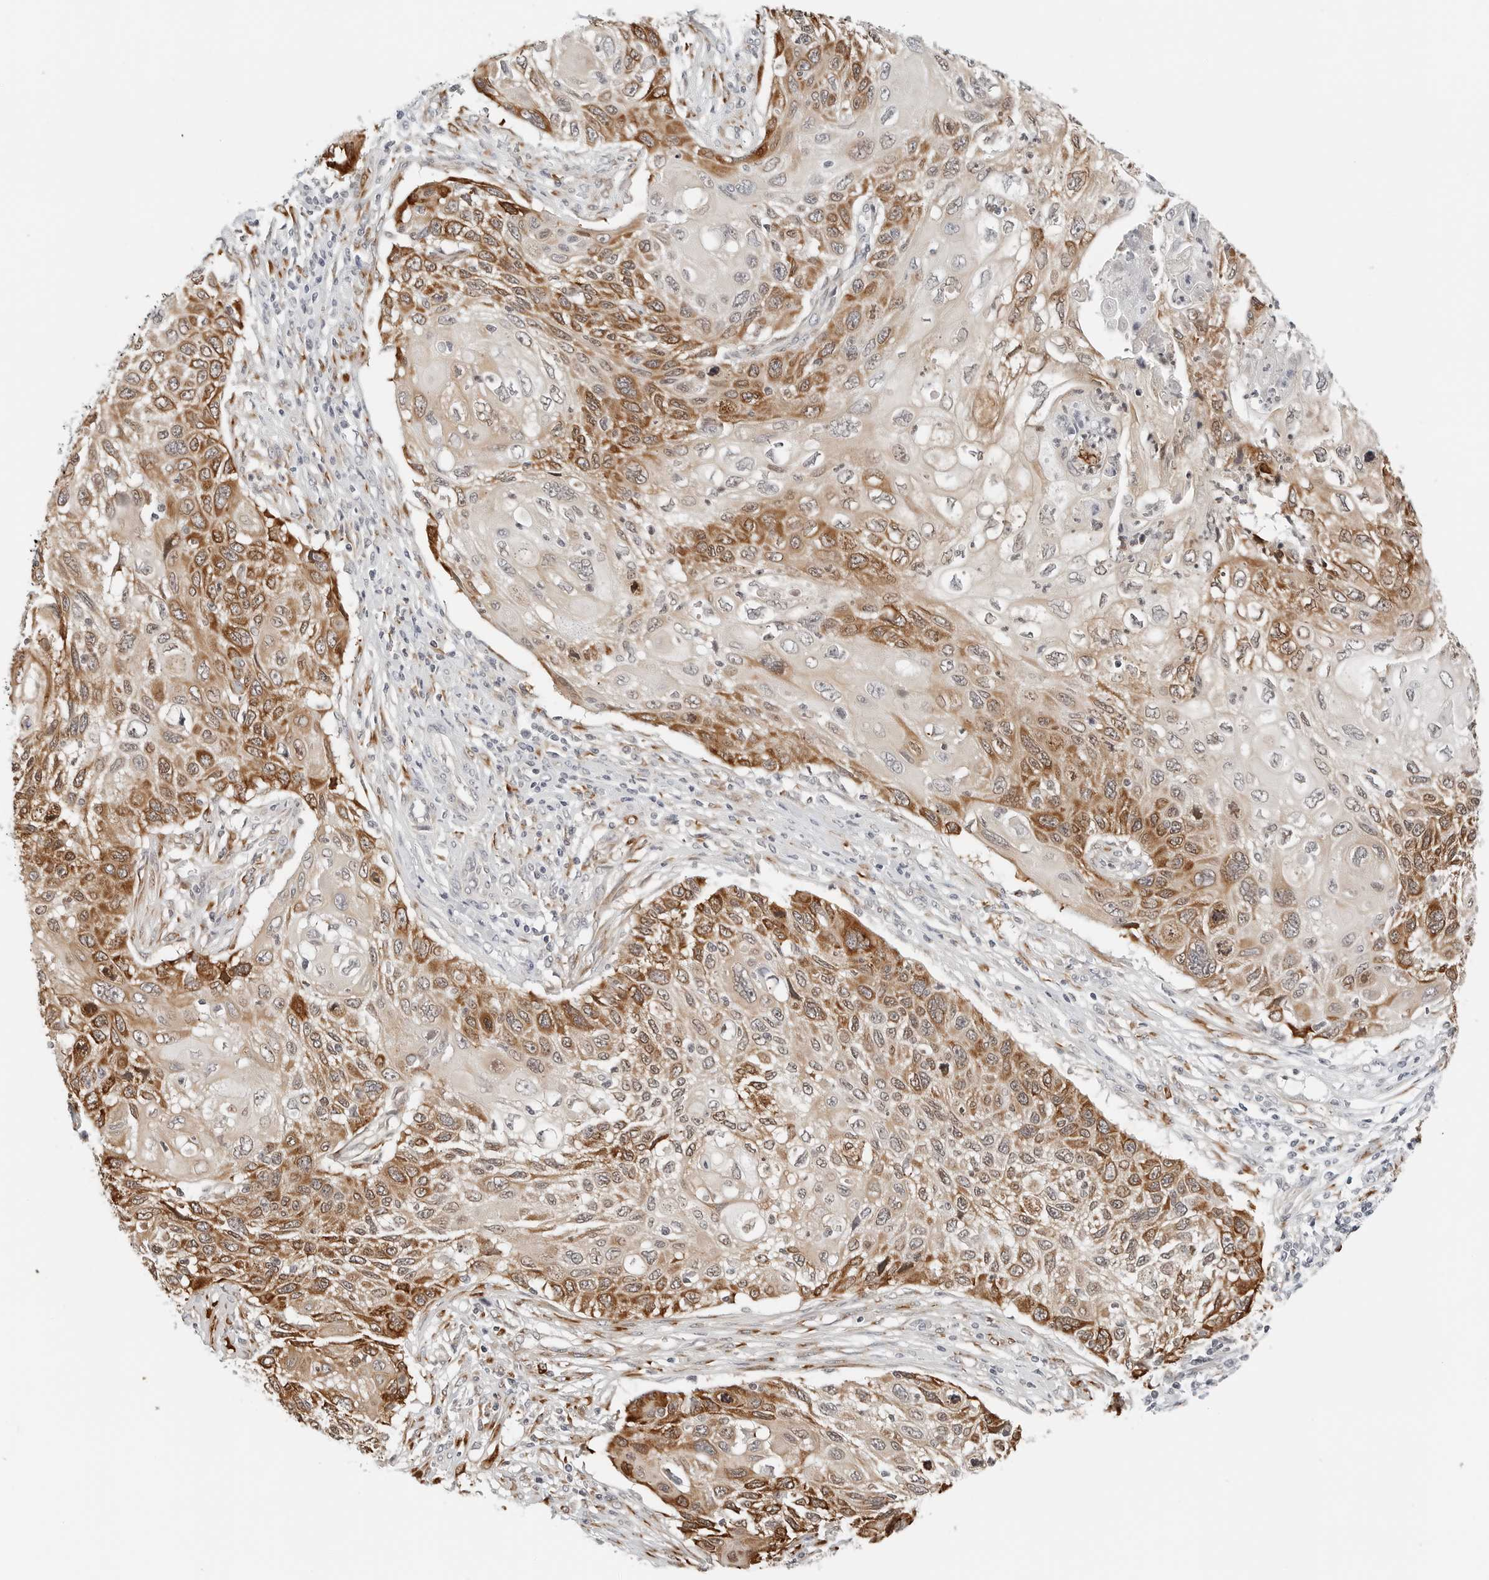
{"staining": {"intensity": "moderate", "quantity": ">75%", "location": "cytoplasmic/membranous"}, "tissue": "cervical cancer", "cell_type": "Tumor cells", "image_type": "cancer", "snomed": [{"axis": "morphology", "description": "Squamous cell carcinoma, NOS"}, {"axis": "topography", "description": "Cervix"}], "caption": "Cervical squamous cell carcinoma was stained to show a protein in brown. There is medium levels of moderate cytoplasmic/membranous expression in about >75% of tumor cells.", "gene": "P4HA2", "patient": {"sex": "female", "age": 70}}